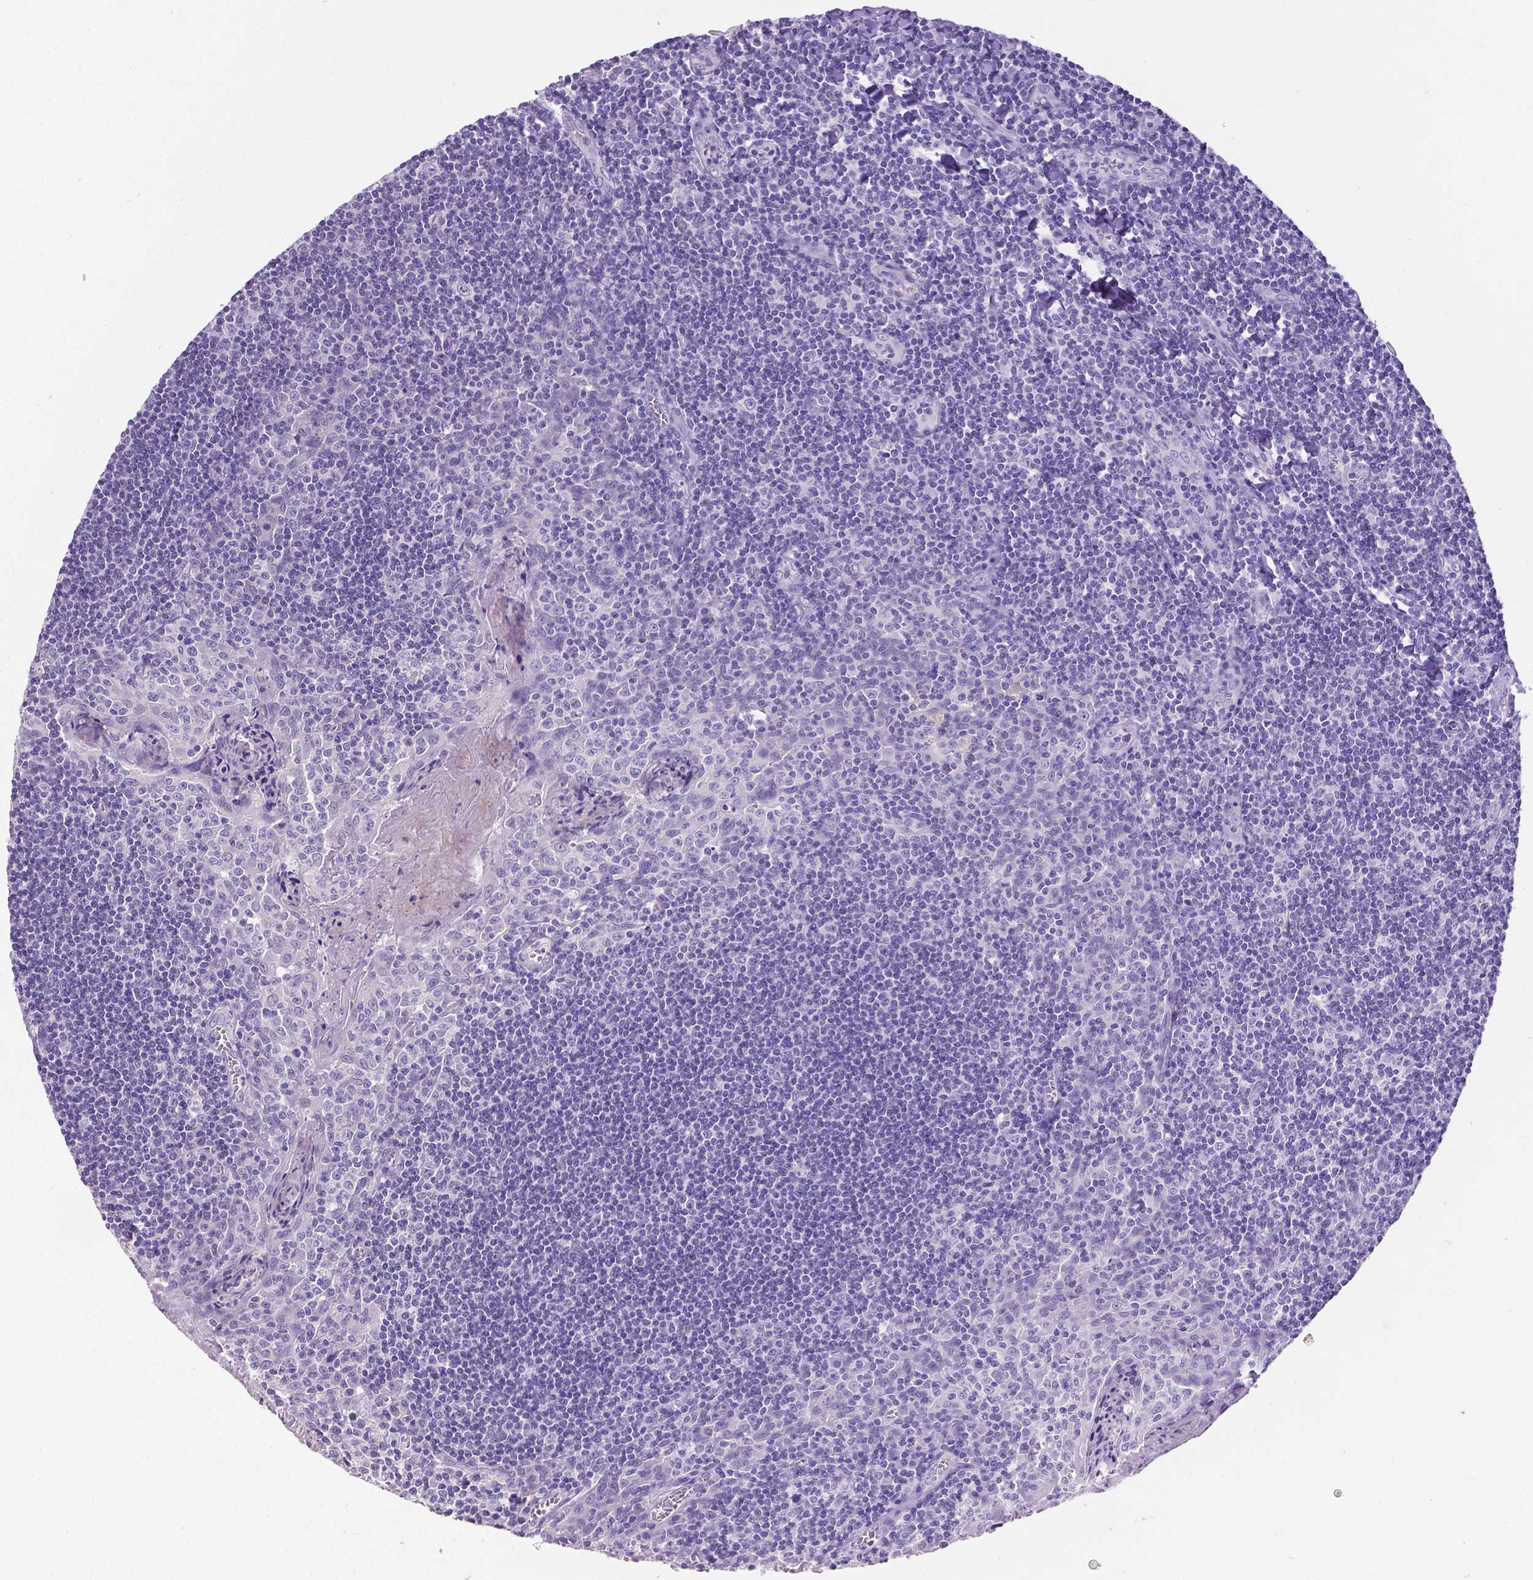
{"staining": {"intensity": "negative", "quantity": "none", "location": "none"}, "tissue": "tonsil", "cell_type": "Germinal center cells", "image_type": "normal", "snomed": [{"axis": "morphology", "description": "Normal tissue, NOS"}, {"axis": "morphology", "description": "Inflammation, NOS"}, {"axis": "topography", "description": "Tonsil"}], "caption": "Human tonsil stained for a protein using IHC shows no positivity in germinal center cells.", "gene": "SATB2", "patient": {"sex": "female", "age": 31}}